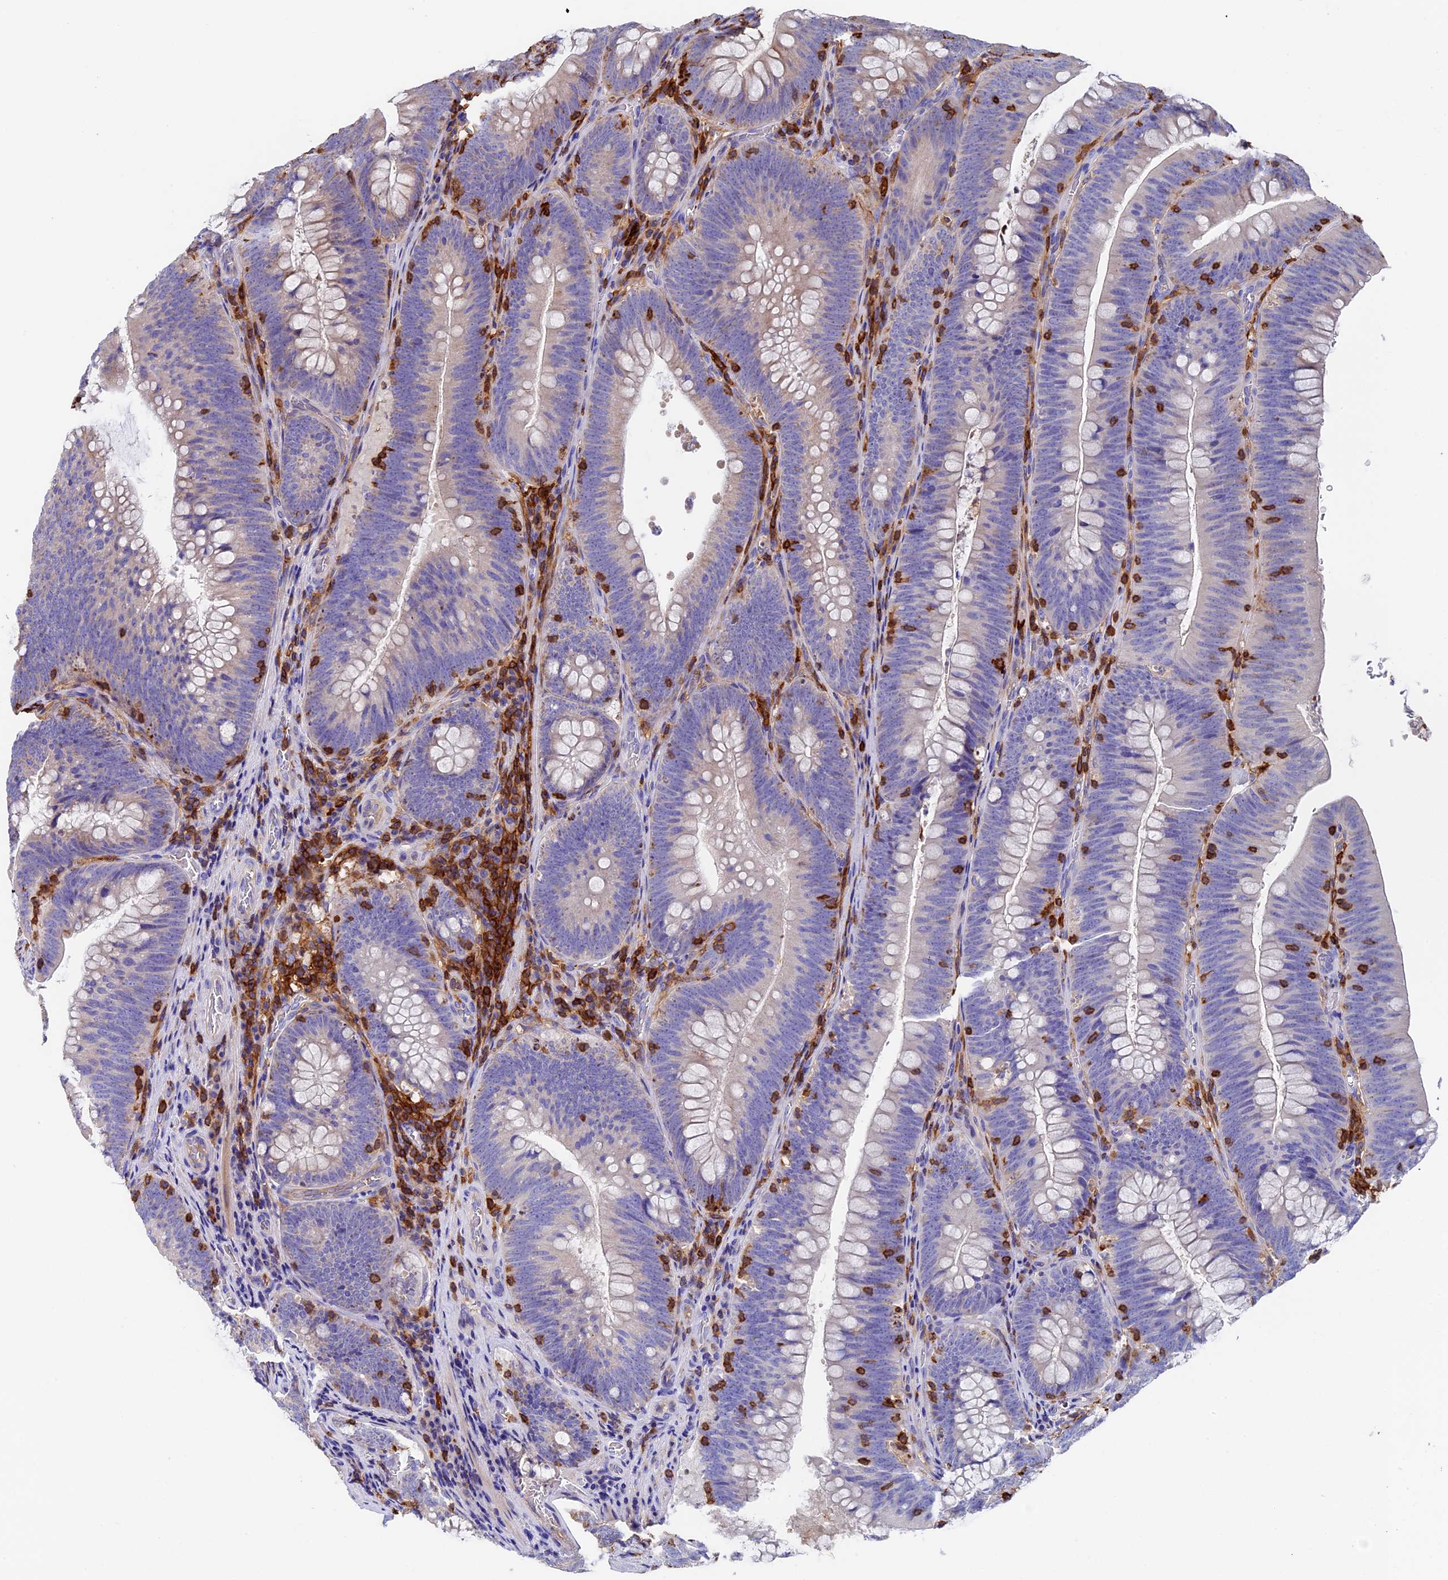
{"staining": {"intensity": "negative", "quantity": "none", "location": "none"}, "tissue": "colorectal cancer", "cell_type": "Tumor cells", "image_type": "cancer", "snomed": [{"axis": "morphology", "description": "Normal tissue, NOS"}, {"axis": "topography", "description": "Colon"}], "caption": "An IHC micrograph of colorectal cancer is shown. There is no staining in tumor cells of colorectal cancer. (Stains: DAB (3,3'-diaminobenzidine) immunohistochemistry with hematoxylin counter stain, Microscopy: brightfield microscopy at high magnification).", "gene": "ADAT1", "patient": {"sex": "female", "age": 82}}